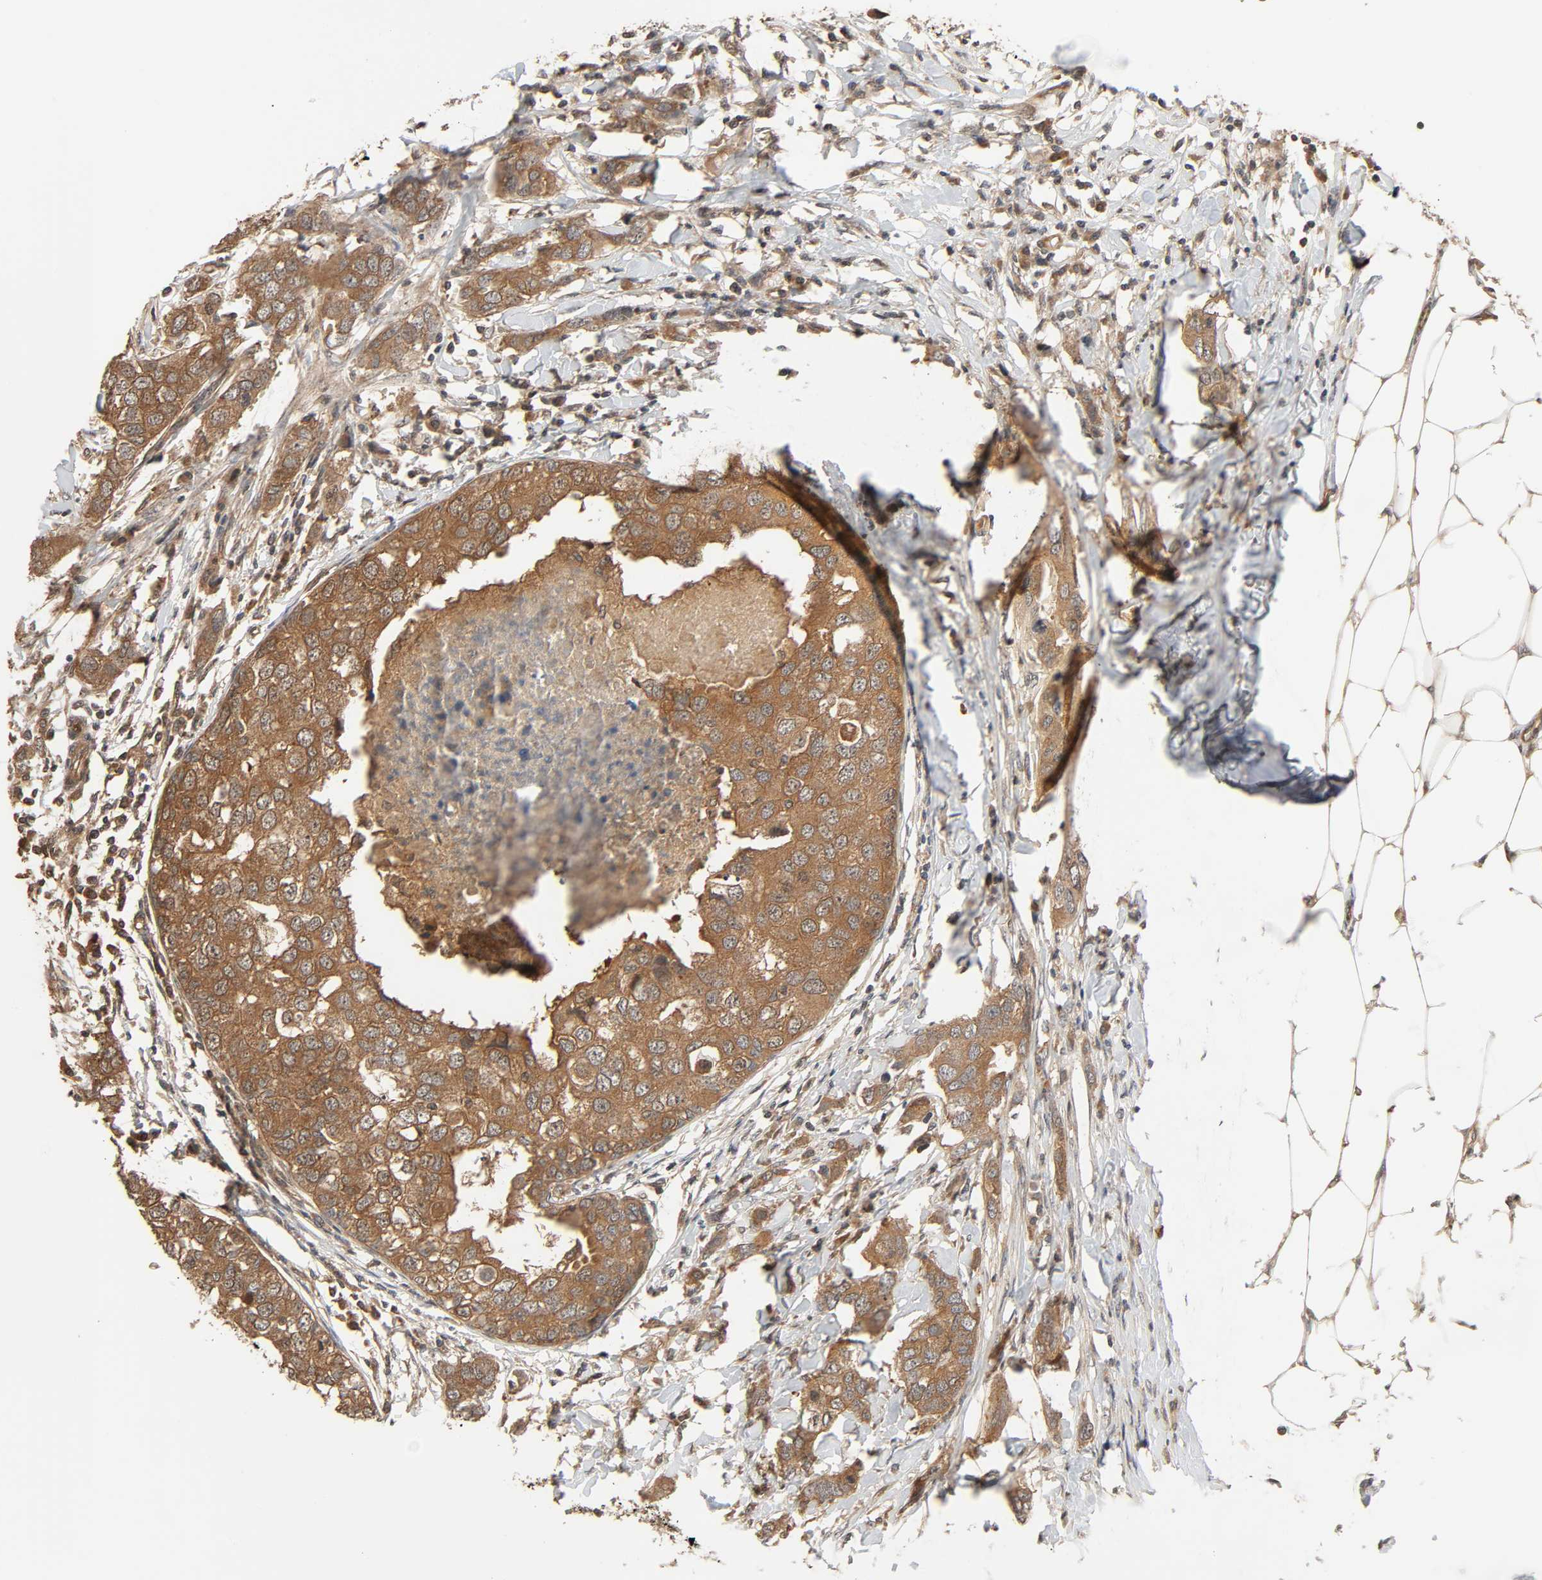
{"staining": {"intensity": "moderate", "quantity": ">75%", "location": "cytoplasmic/membranous"}, "tissue": "breast cancer", "cell_type": "Tumor cells", "image_type": "cancer", "snomed": [{"axis": "morphology", "description": "Duct carcinoma"}, {"axis": "topography", "description": "Breast"}], "caption": "The immunohistochemical stain shows moderate cytoplasmic/membranous expression in tumor cells of breast cancer tissue. The staining was performed using DAB, with brown indicating positive protein expression. Nuclei are stained blue with hematoxylin.", "gene": "PPP2R1B", "patient": {"sex": "female", "age": 50}}